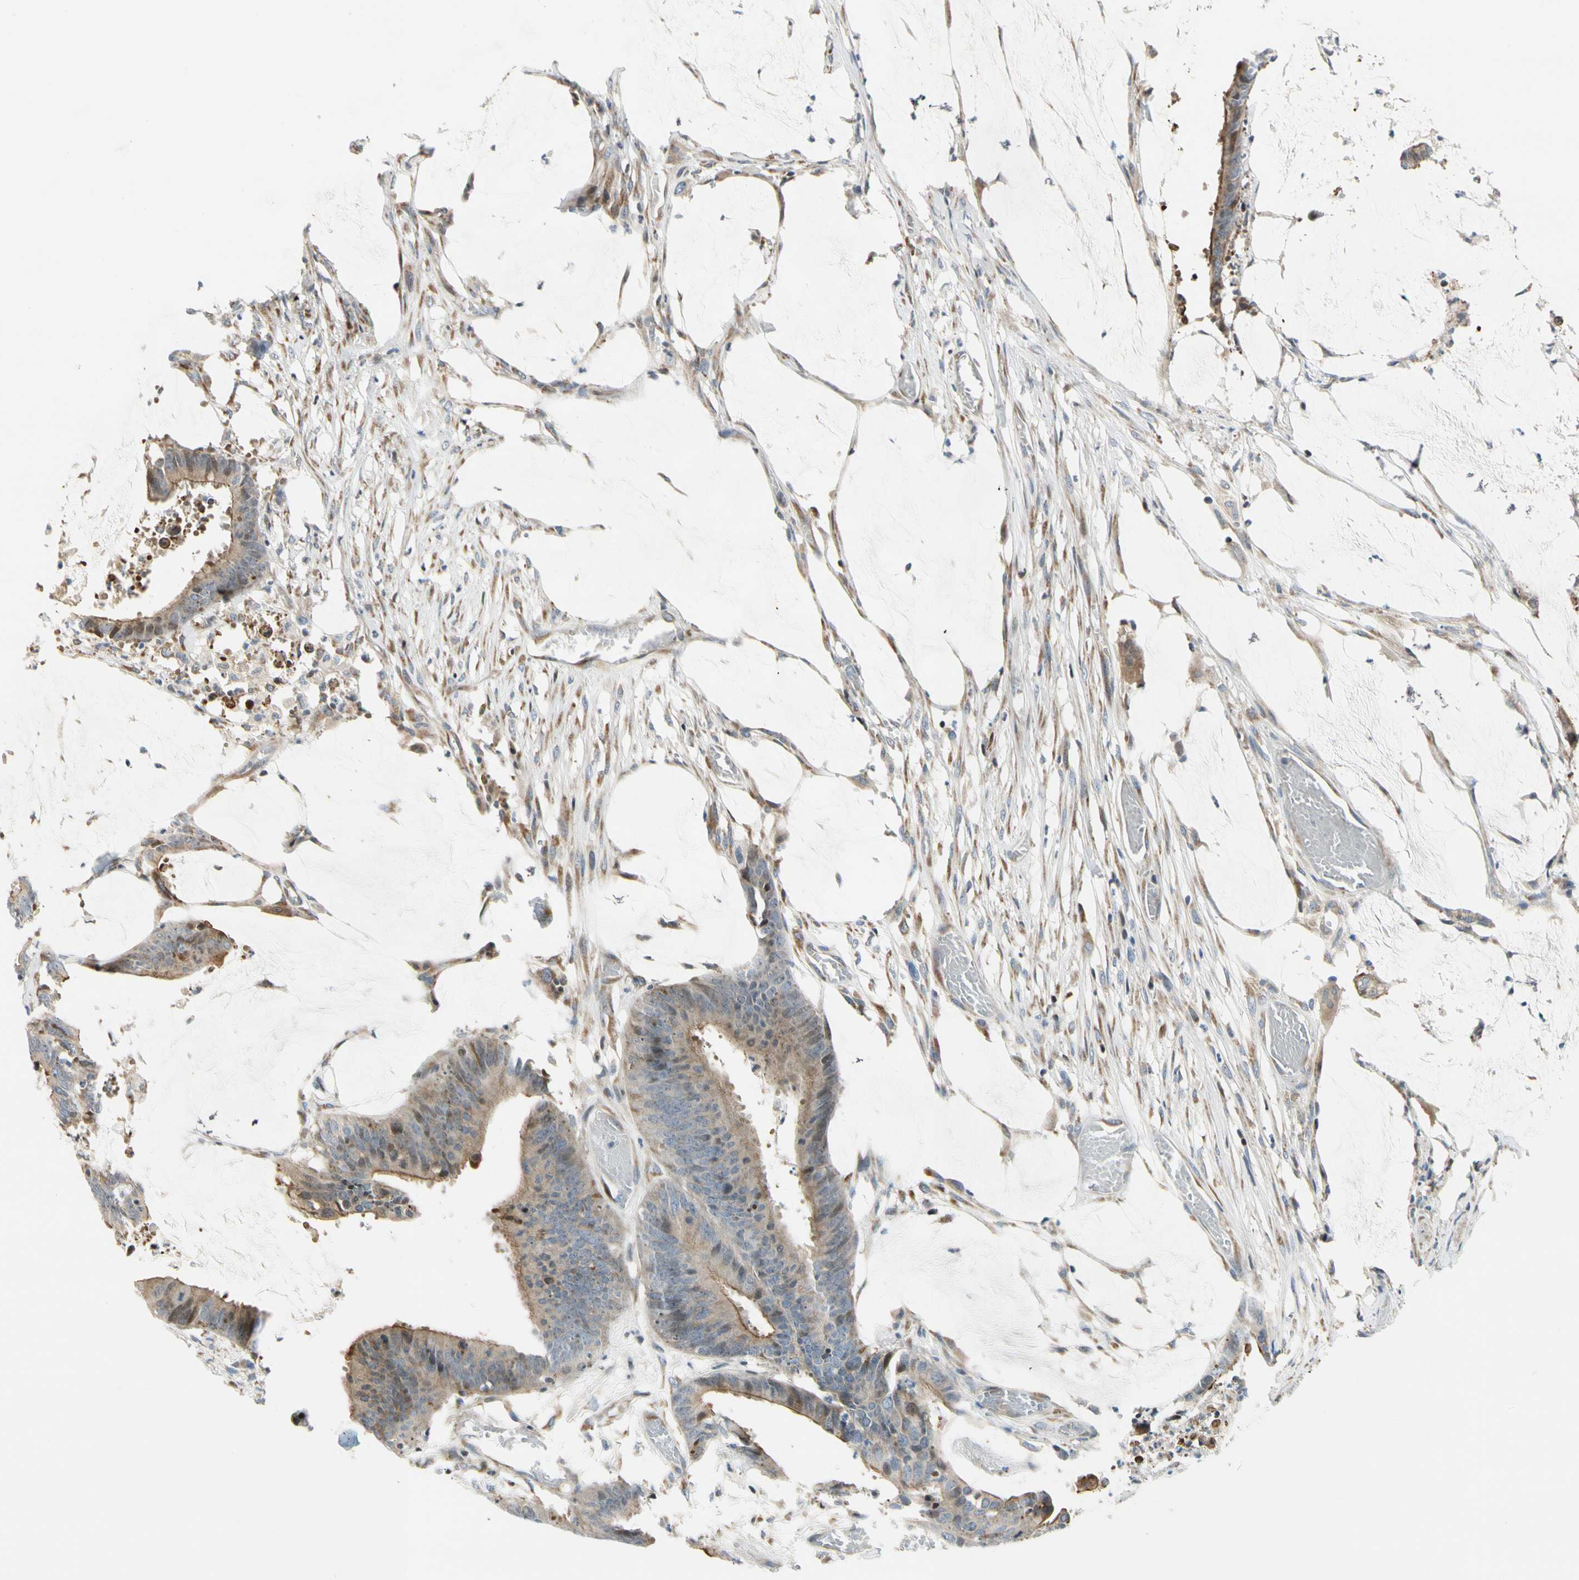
{"staining": {"intensity": "weak", "quantity": ">75%", "location": "cytoplasmic/membranous"}, "tissue": "colorectal cancer", "cell_type": "Tumor cells", "image_type": "cancer", "snomed": [{"axis": "morphology", "description": "Adenocarcinoma, NOS"}, {"axis": "topography", "description": "Rectum"}], "caption": "Weak cytoplasmic/membranous expression for a protein is present in approximately >75% of tumor cells of colorectal cancer (adenocarcinoma) using immunohistochemistry.", "gene": "NPDC1", "patient": {"sex": "female", "age": 66}}